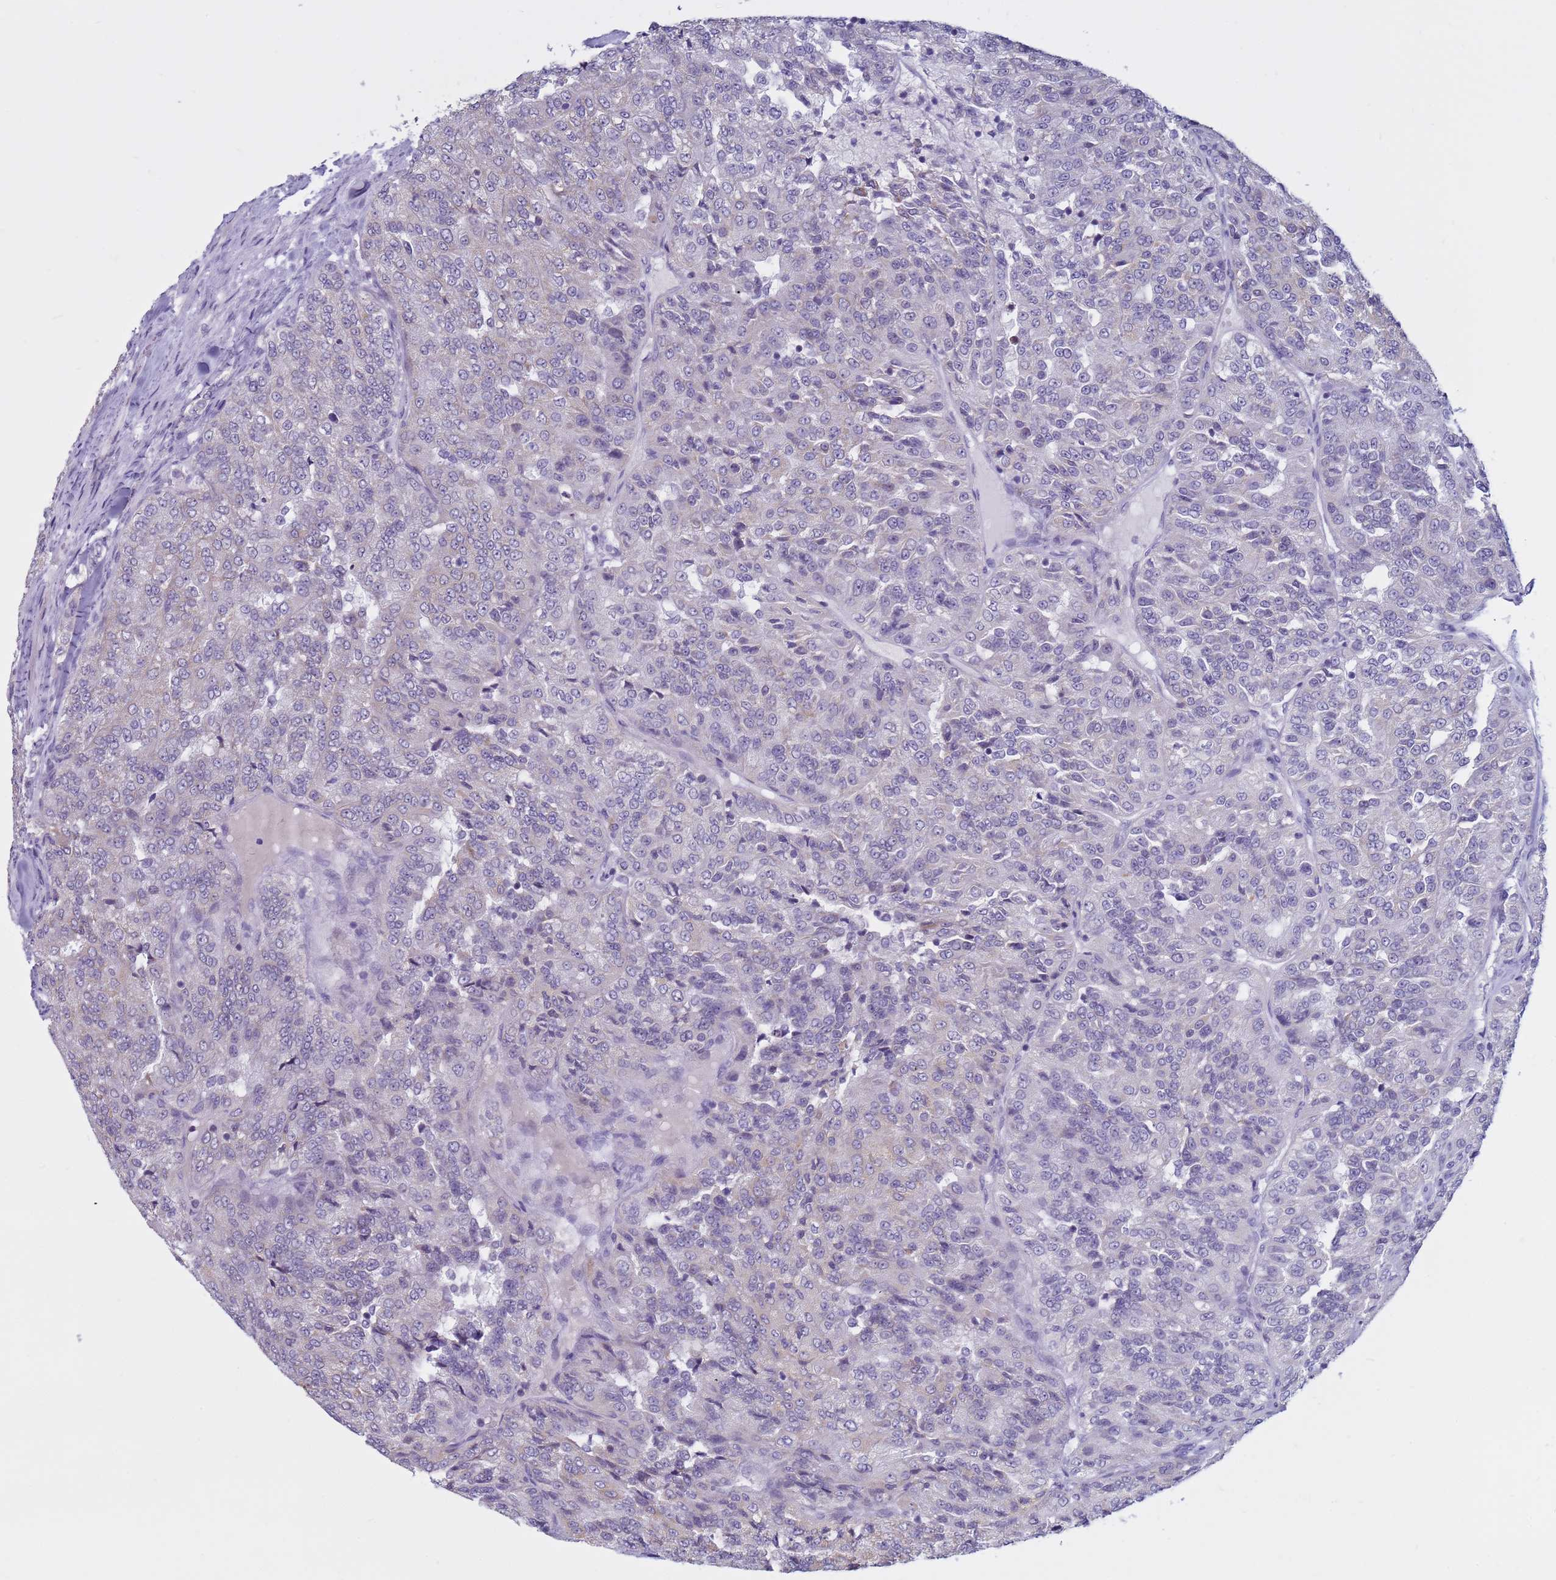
{"staining": {"intensity": "negative", "quantity": "none", "location": "none"}, "tissue": "renal cancer", "cell_type": "Tumor cells", "image_type": "cancer", "snomed": [{"axis": "morphology", "description": "Adenocarcinoma, NOS"}, {"axis": "topography", "description": "Kidney"}], "caption": "Histopathology image shows no protein positivity in tumor cells of renal cancer tissue.", "gene": "CDK2AP2", "patient": {"sex": "female", "age": 63}}